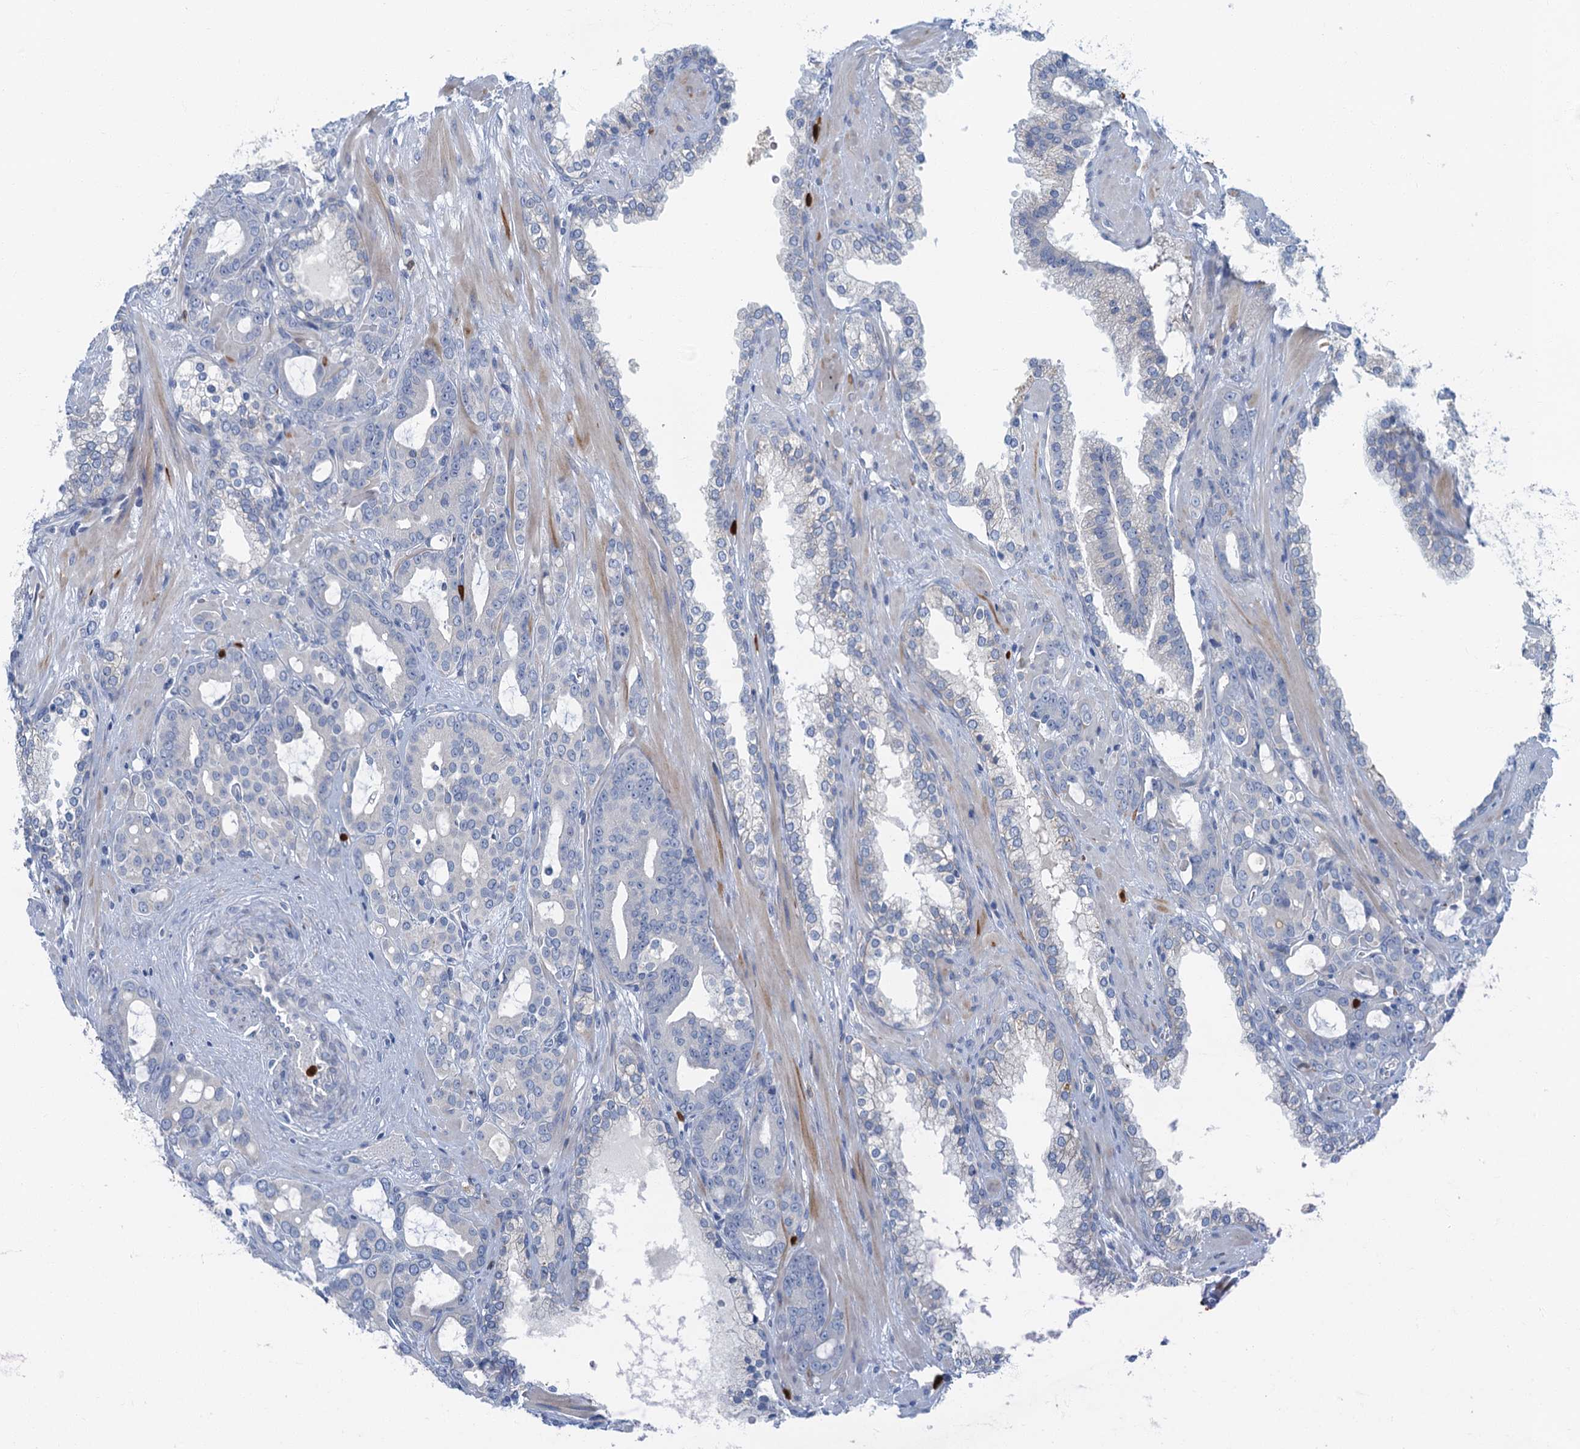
{"staining": {"intensity": "negative", "quantity": "none", "location": "none"}, "tissue": "prostate cancer", "cell_type": "Tumor cells", "image_type": "cancer", "snomed": [{"axis": "morphology", "description": "Adenocarcinoma, High grade"}, {"axis": "topography", "description": "Prostate"}], "caption": "High power microscopy image of an immunohistochemistry photomicrograph of high-grade adenocarcinoma (prostate), revealing no significant expression in tumor cells.", "gene": "ANKDD1A", "patient": {"sex": "male", "age": 72}}